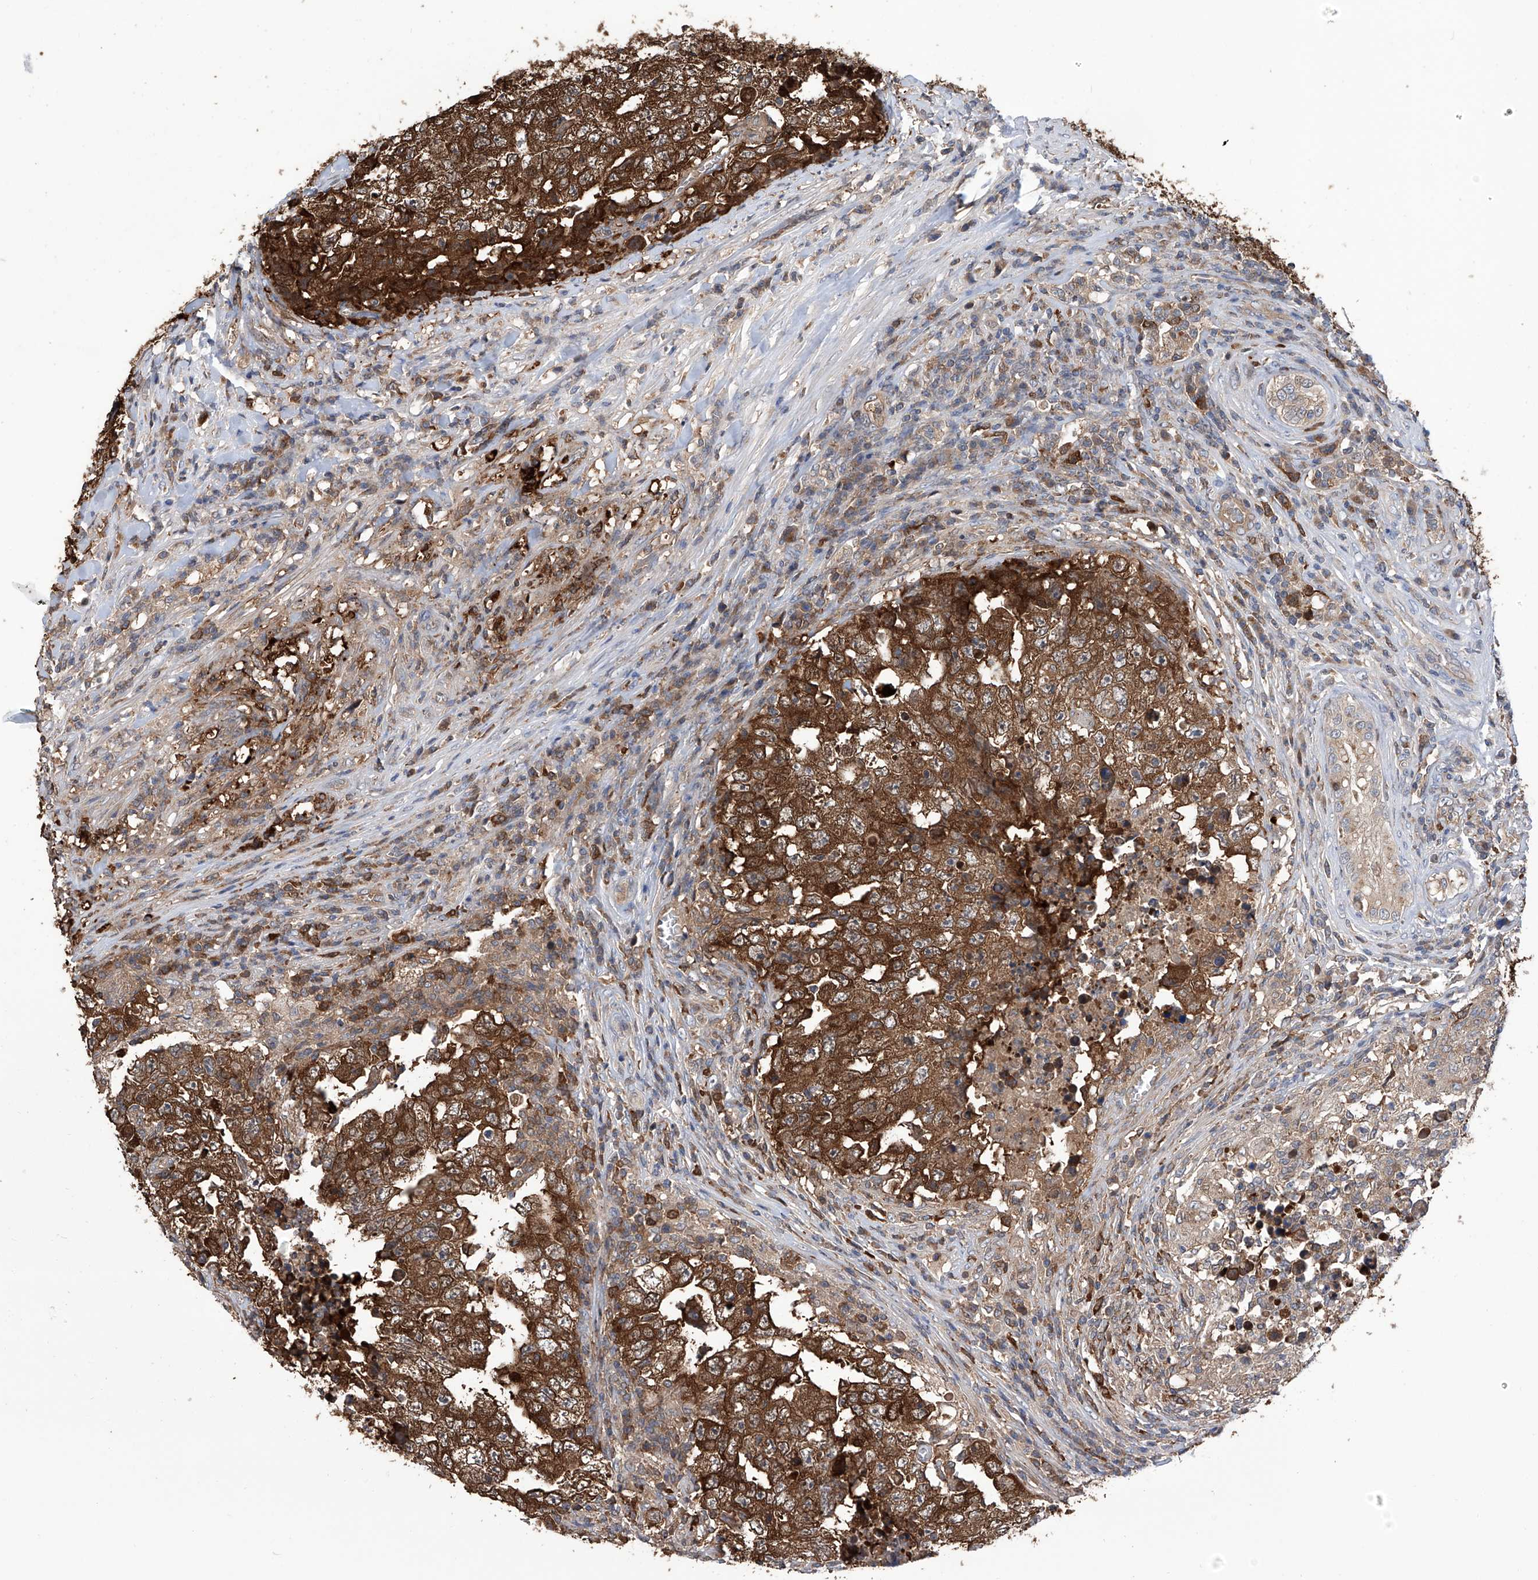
{"staining": {"intensity": "strong", "quantity": ">75%", "location": "cytoplasmic/membranous"}, "tissue": "testis cancer", "cell_type": "Tumor cells", "image_type": "cancer", "snomed": [{"axis": "morphology", "description": "Carcinoma, Embryonal, NOS"}, {"axis": "topography", "description": "Testis"}], "caption": "High-power microscopy captured an immunohistochemistry (IHC) micrograph of testis embryonal carcinoma, revealing strong cytoplasmic/membranous expression in about >75% of tumor cells.", "gene": "NUDT17", "patient": {"sex": "male", "age": 26}}